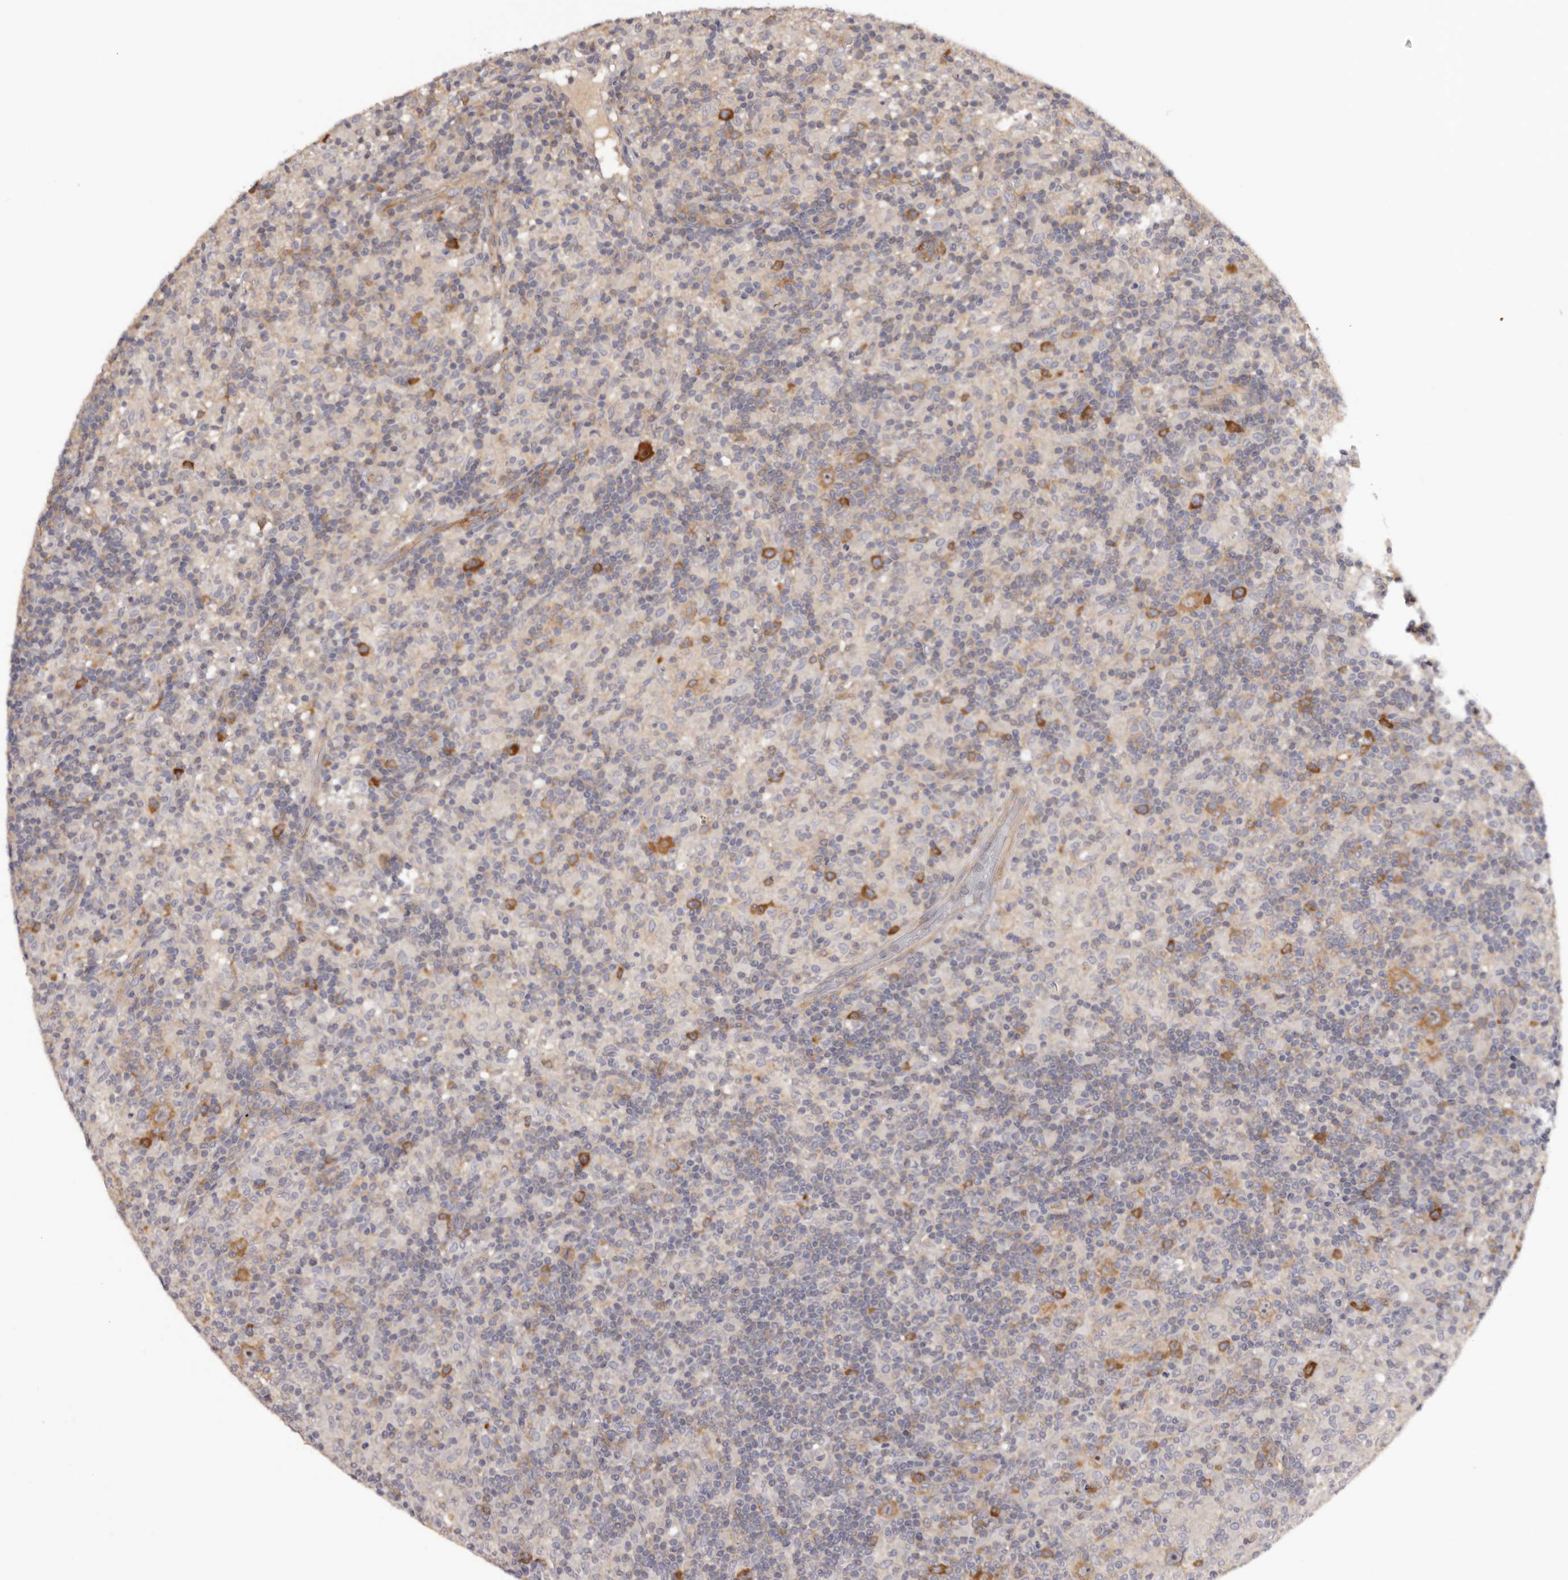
{"staining": {"intensity": "moderate", "quantity": ">75%", "location": "cytoplasmic/membranous"}, "tissue": "lymphoma", "cell_type": "Tumor cells", "image_type": "cancer", "snomed": [{"axis": "morphology", "description": "Hodgkin's disease, NOS"}, {"axis": "topography", "description": "Lymph node"}], "caption": "Human lymphoma stained with a protein marker shows moderate staining in tumor cells.", "gene": "LTV1", "patient": {"sex": "male", "age": 70}}